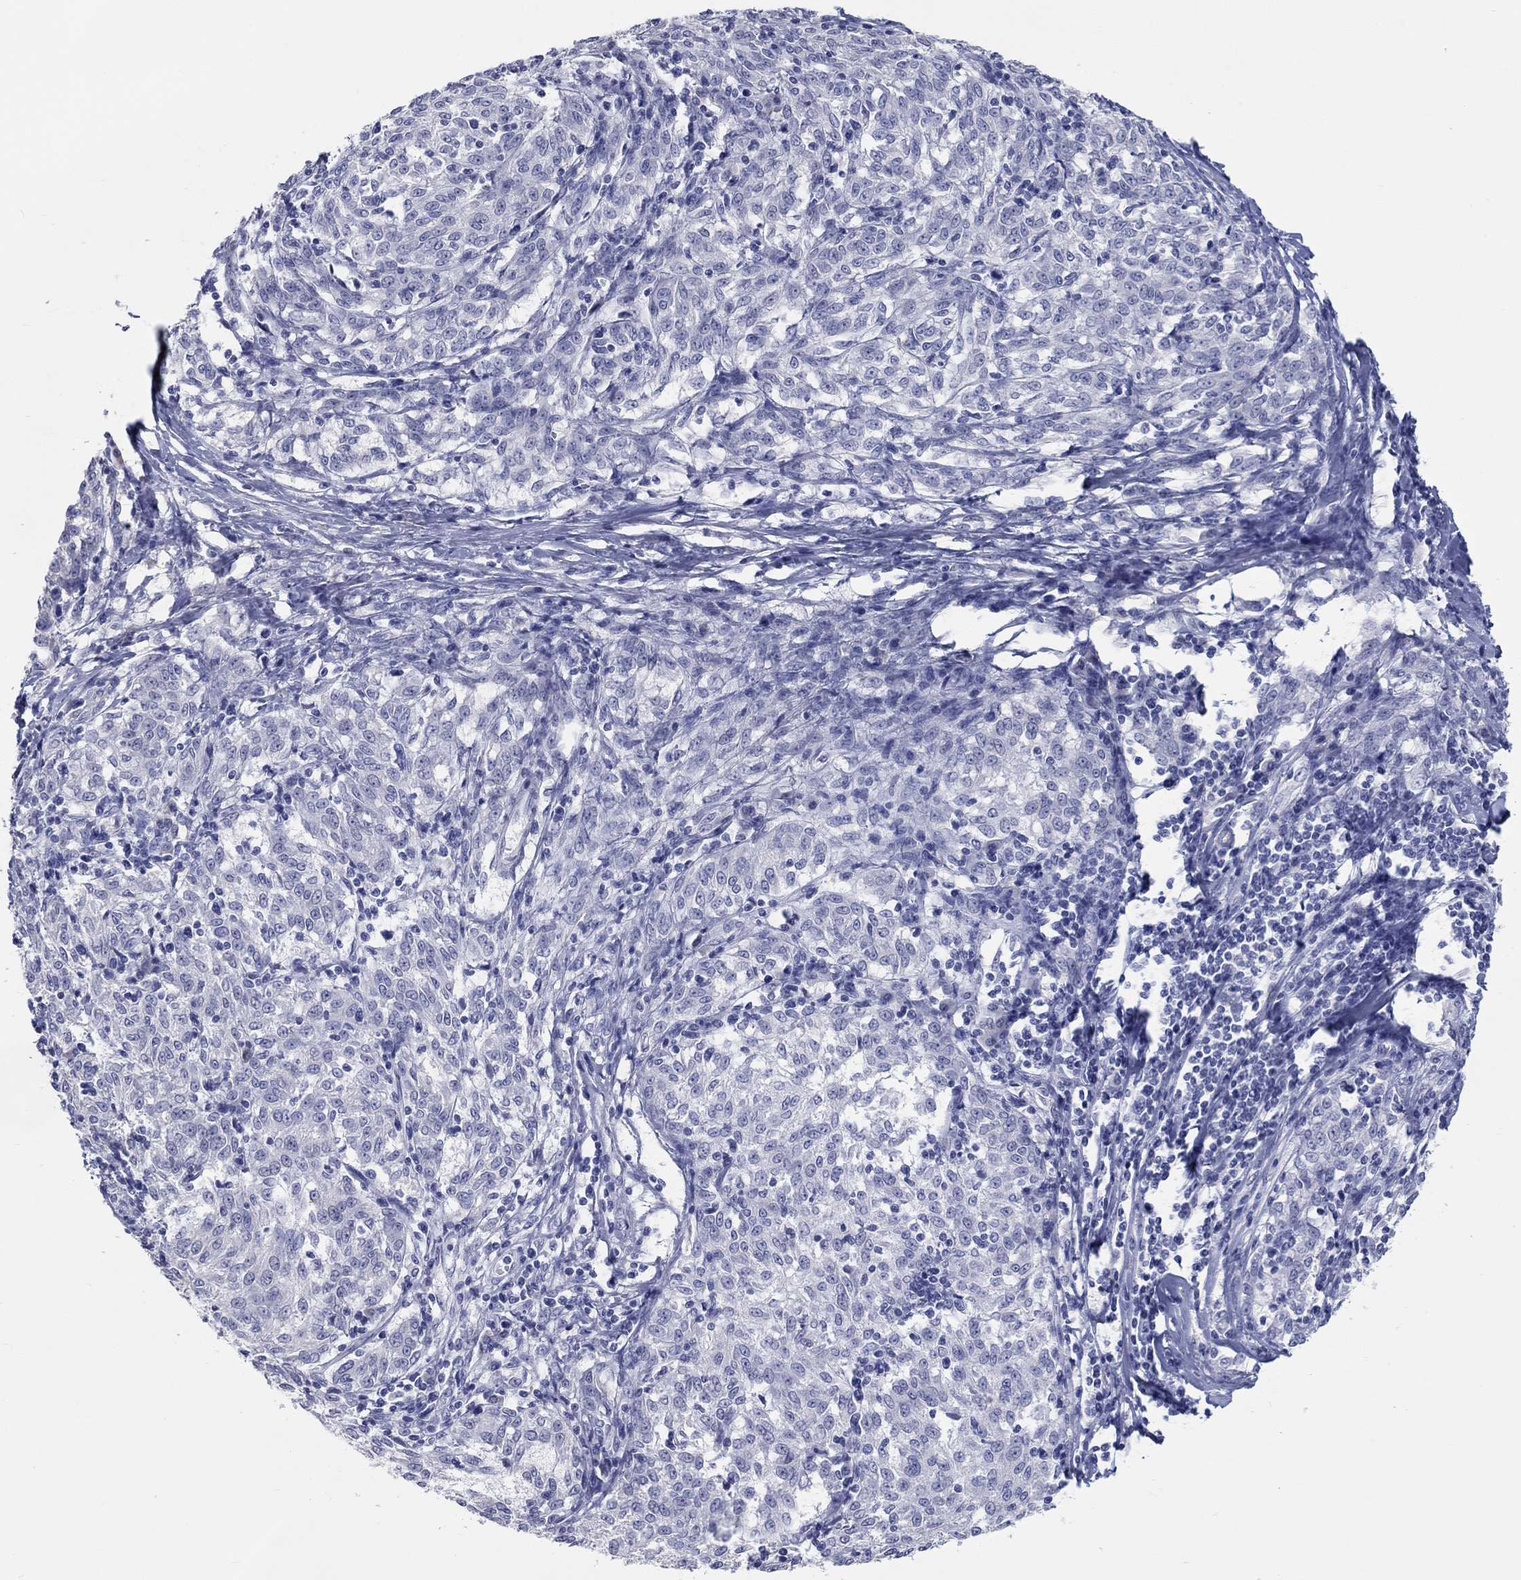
{"staining": {"intensity": "negative", "quantity": "none", "location": "none"}, "tissue": "melanoma", "cell_type": "Tumor cells", "image_type": "cancer", "snomed": [{"axis": "morphology", "description": "Malignant melanoma, NOS"}, {"axis": "topography", "description": "Skin"}], "caption": "Immunohistochemistry (IHC) of malignant melanoma displays no positivity in tumor cells.", "gene": "LRRC4C", "patient": {"sex": "female", "age": 72}}